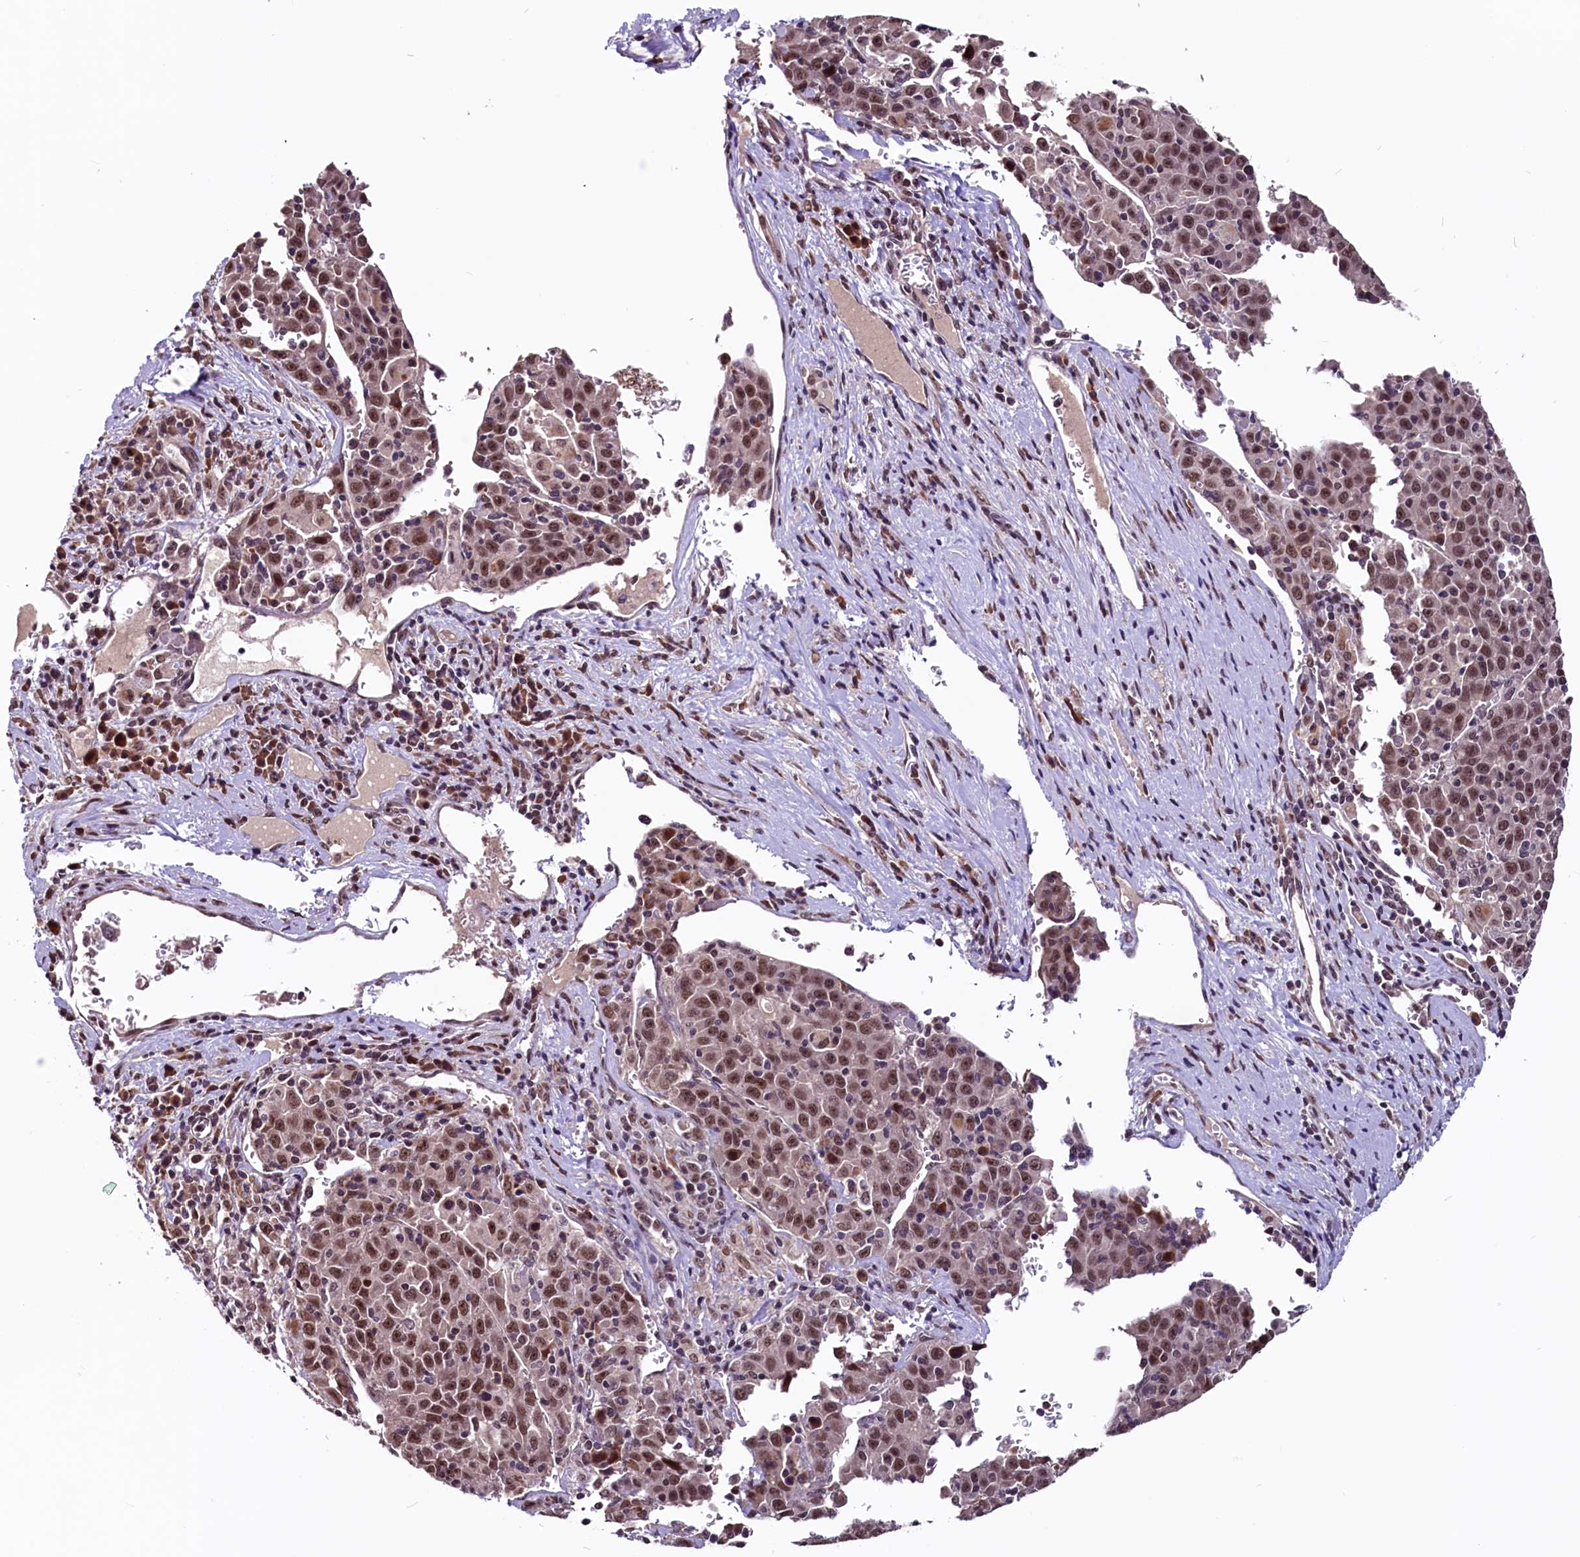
{"staining": {"intensity": "moderate", "quantity": ">75%", "location": "nuclear"}, "tissue": "liver cancer", "cell_type": "Tumor cells", "image_type": "cancer", "snomed": [{"axis": "morphology", "description": "Carcinoma, Hepatocellular, NOS"}, {"axis": "topography", "description": "Liver"}], "caption": "A photomicrograph showing moderate nuclear expression in about >75% of tumor cells in liver cancer, as visualized by brown immunohistochemical staining.", "gene": "RNMT", "patient": {"sex": "female", "age": 53}}